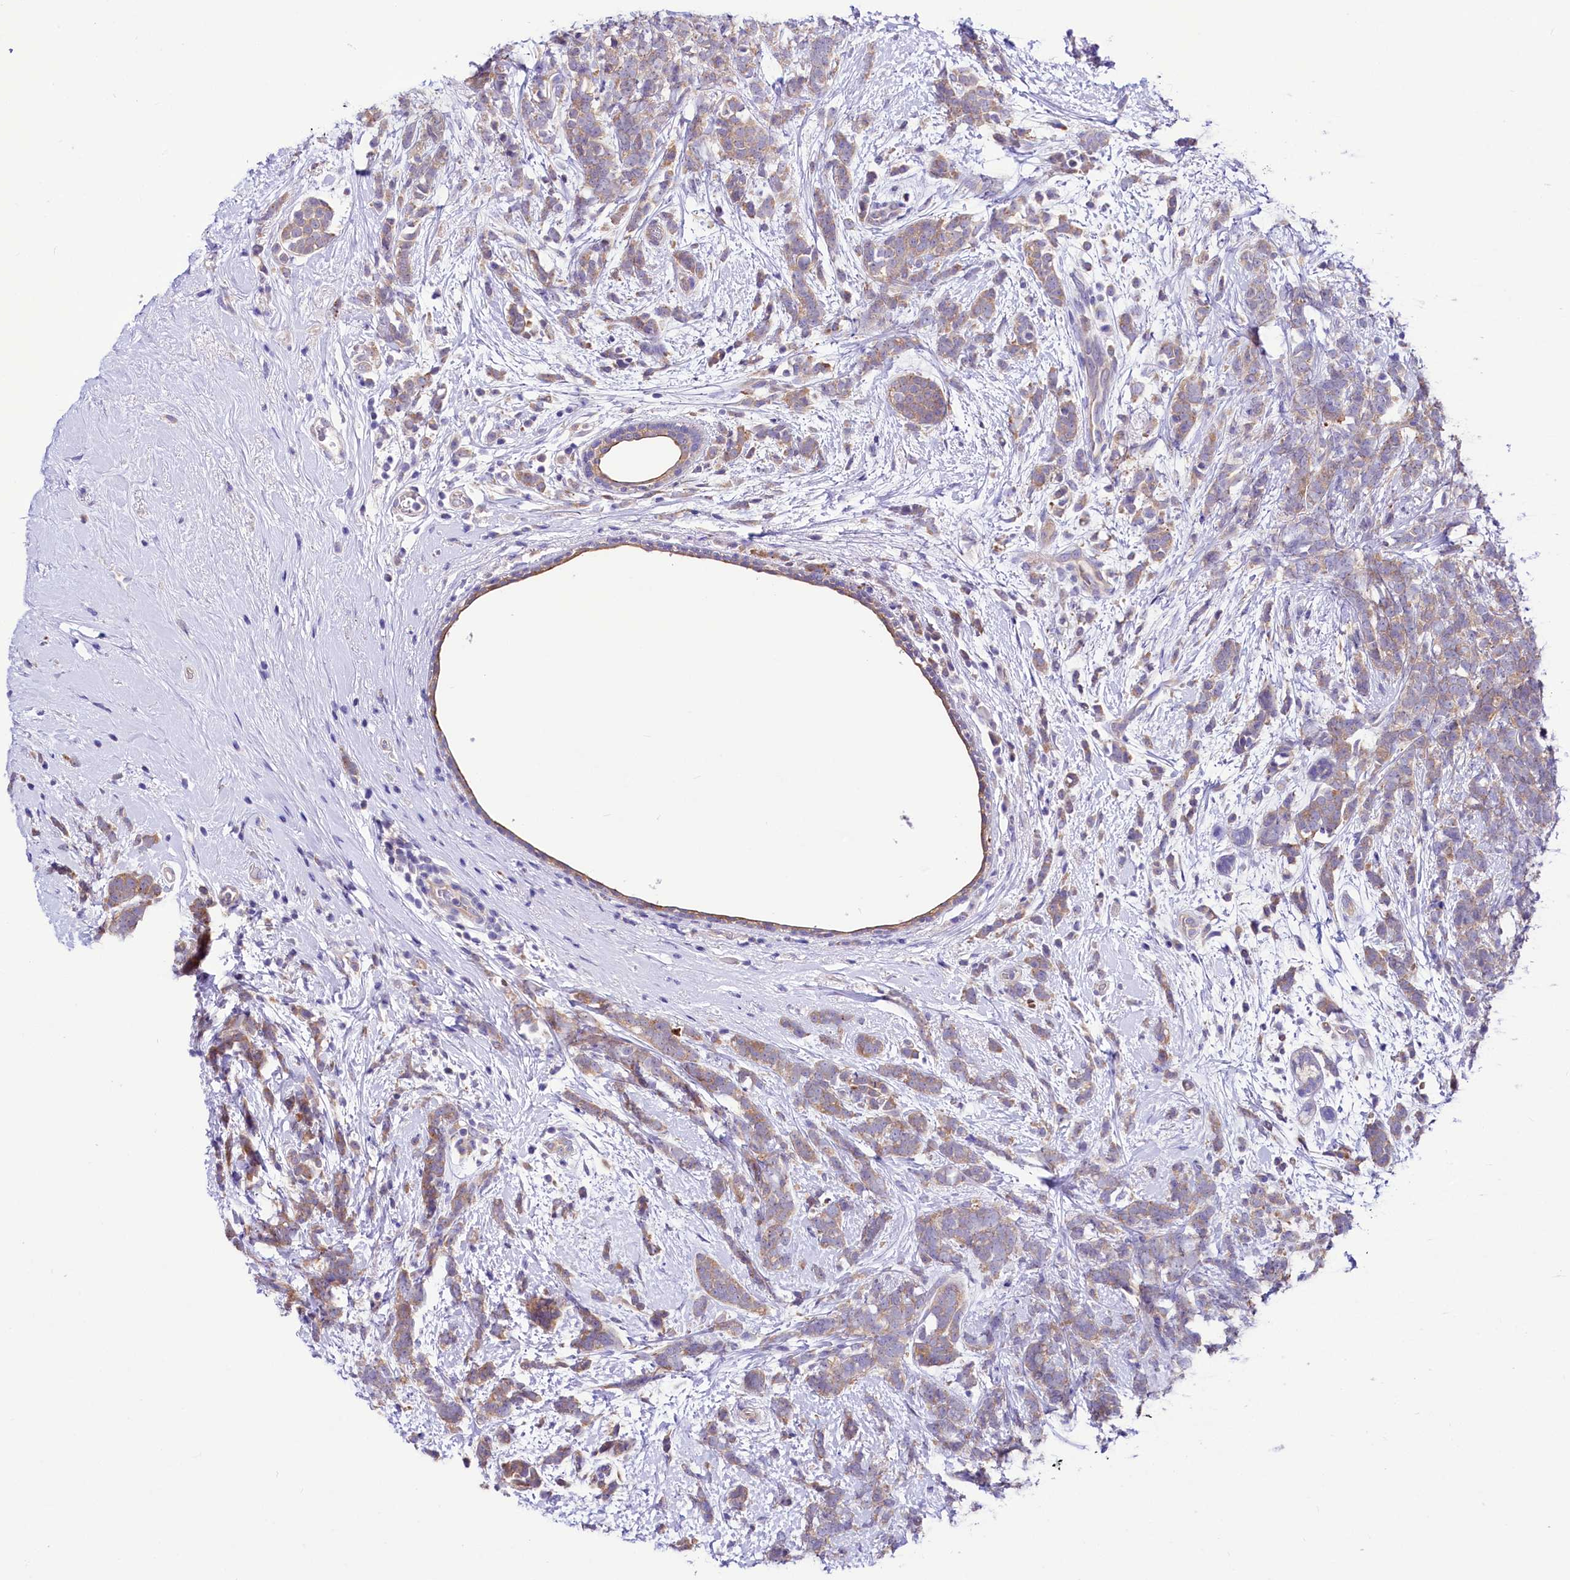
{"staining": {"intensity": "weak", "quantity": "25%-75%", "location": "cytoplasmic/membranous"}, "tissue": "breast cancer", "cell_type": "Tumor cells", "image_type": "cancer", "snomed": [{"axis": "morphology", "description": "Lobular carcinoma"}, {"axis": "topography", "description": "Breast"}], "caption": "Immunohistochemical staining of human breast cancer (lobular carcinoma) reveals weak cytoplasmic/membranous protein positivity in about 25%-75% of tumor cells. The protein is stained brown, and the nuclei are stained in blue (DAB IHC with brightfield microscopy, high magnification).", "gene": "ABHD5", "patient": {"sex": "female", "age": 58}}